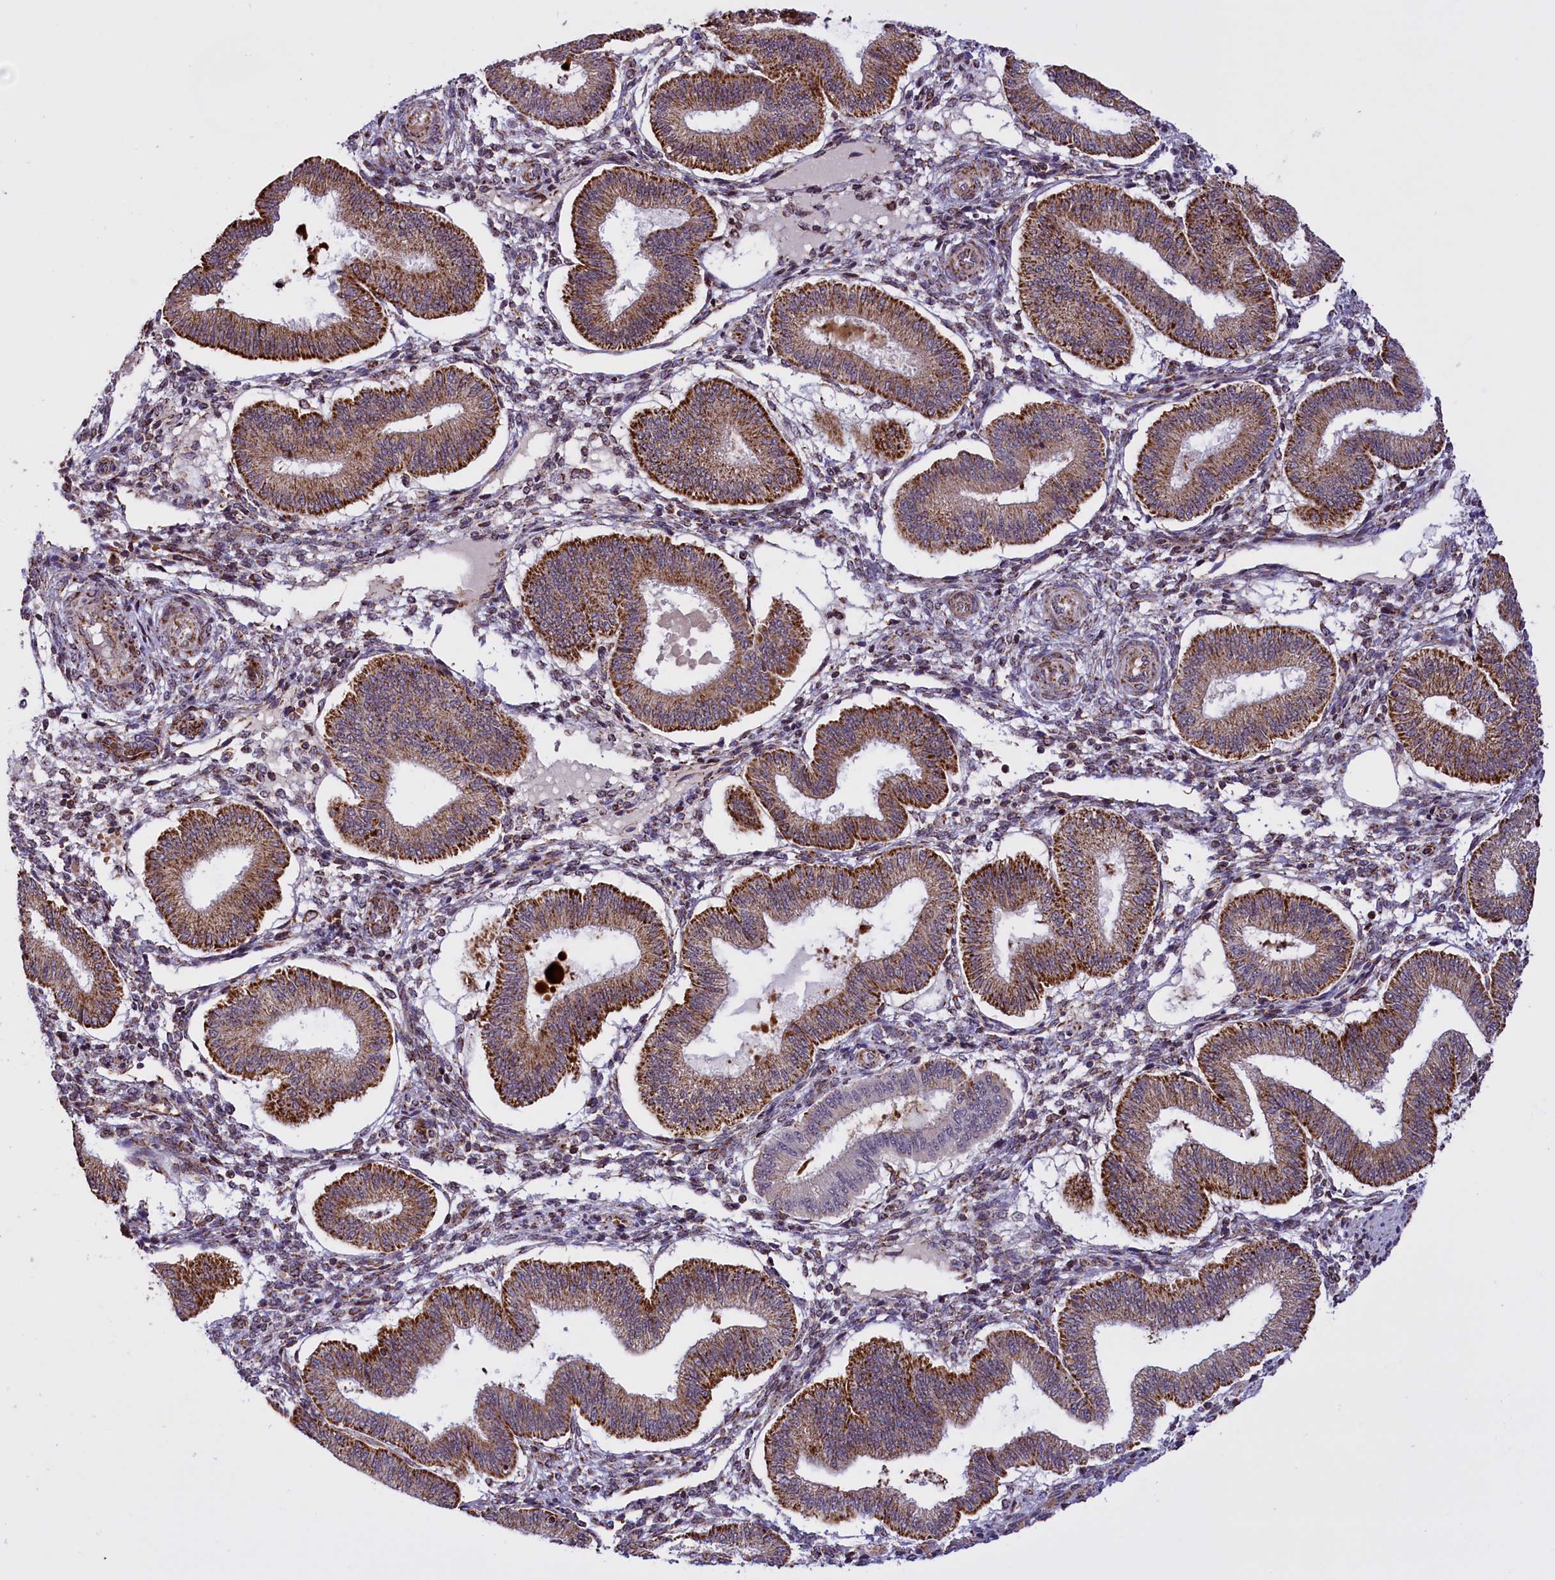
{"staining": {"intensity": "moderate", "quantity": "25%-75%", "location": "cytoplasmic/membranous"}, "tissue": "endometrium", "cell_type": "Cells in endometrial stroma", "image_type": "normal", "snomed": [{"axis": "morphology", "description": "Normal tissue, NOS"}, {"axis": "topography", "description": "Endometrium"}], "caption": "Moderate cytoplasmic/membranous expression is identified in about 25%-75% of cells in endometrial stroma in normal endometrium. The staining is performed using DAB brown chromogen to label protein expression. The nuclei are counter-stained blue using hematoxylin.", "gene": "NDUFS5", "patient": {"sex": "female", "age": 39}}